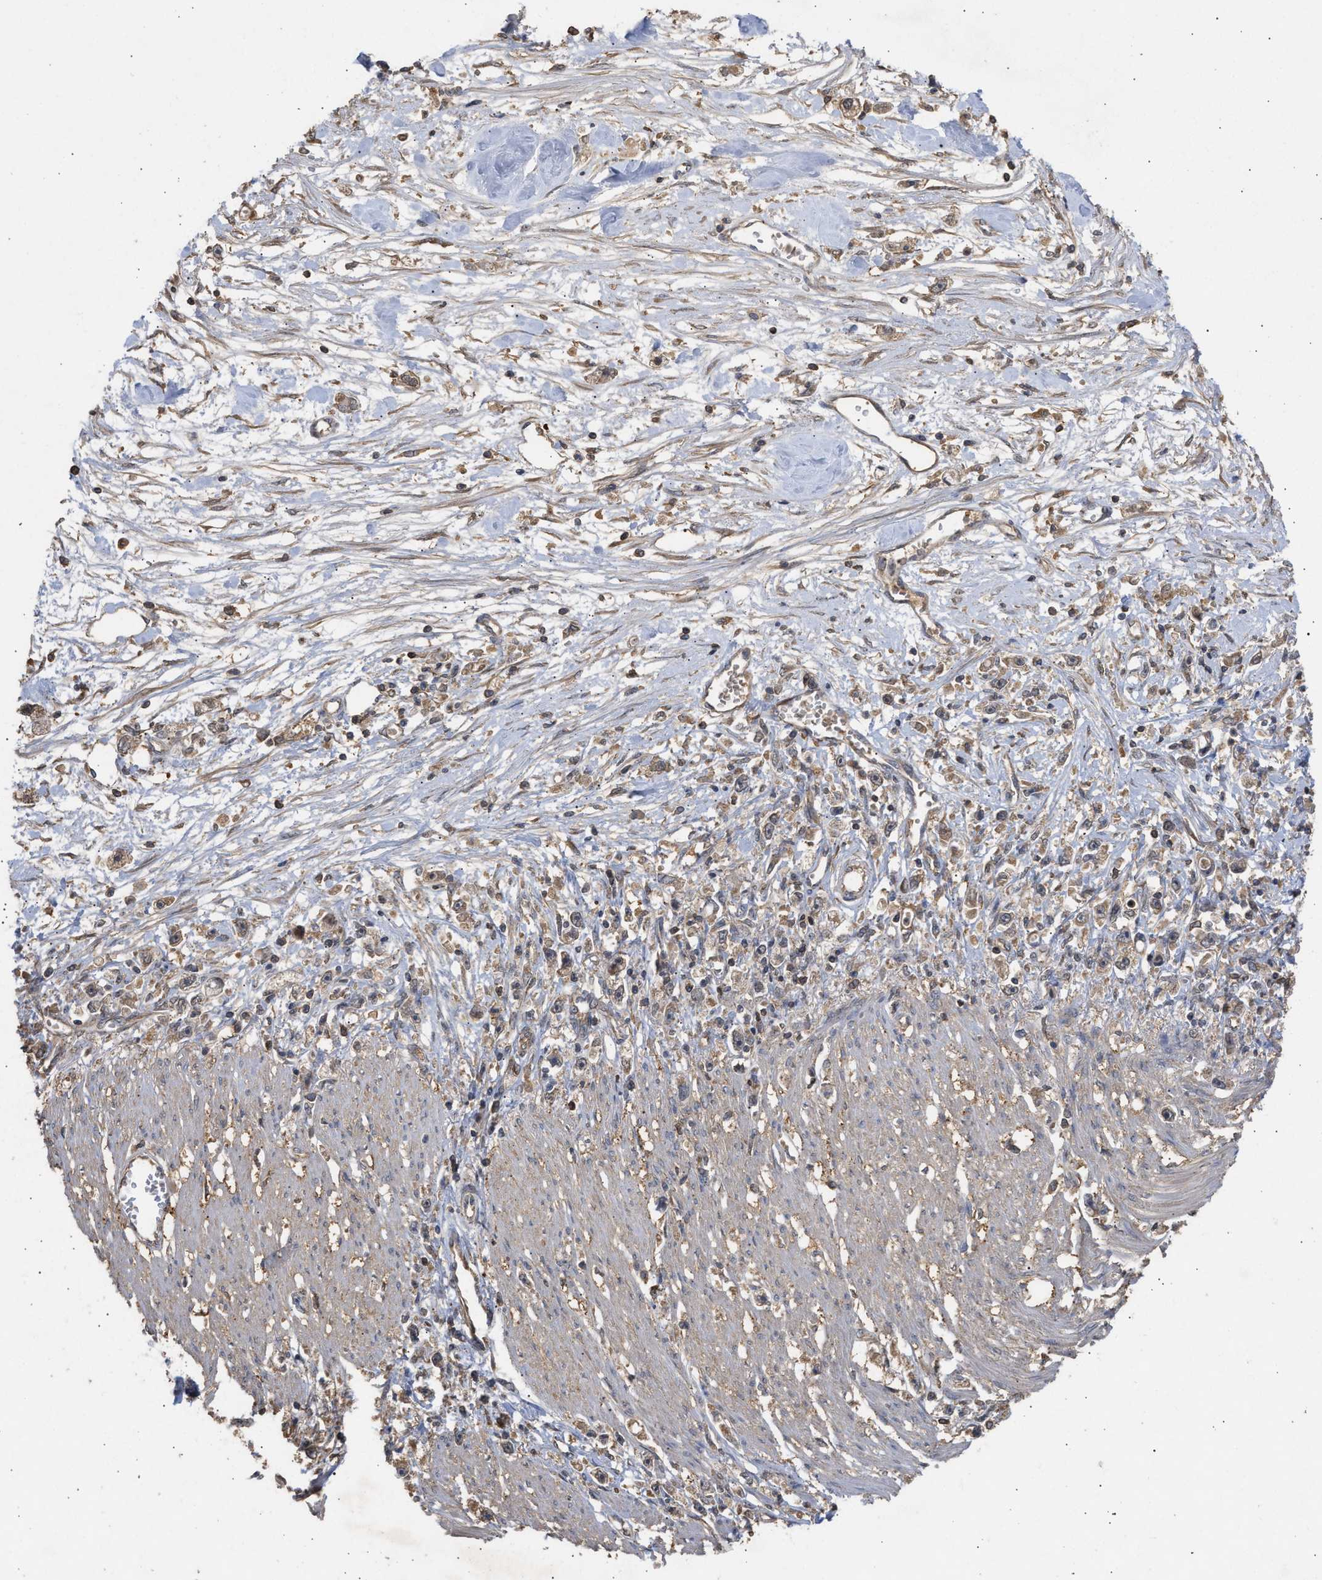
{"staining": {"intensity": "weak", "quantity": ">75%", "location": "cytoplasmic/membranous"}, "tissue": "stomach cancer", "cell_type": "Tumor cells", "image_type": "cancer", "snomed": [{"axis": "morphology", "description": "Adenocarcinoma, NOS"}, {"axis": "topography", "description": "Stomach"}], "caption": "Approximately >75% of tumor cells in stomach cancer (adenocarcinoma) display weak cytoplasmic/membranous protein staining as visualized by brown immunohistochemical staining.", "gene": "FITM1", "patient": {"sex": "female", "age": 59}}